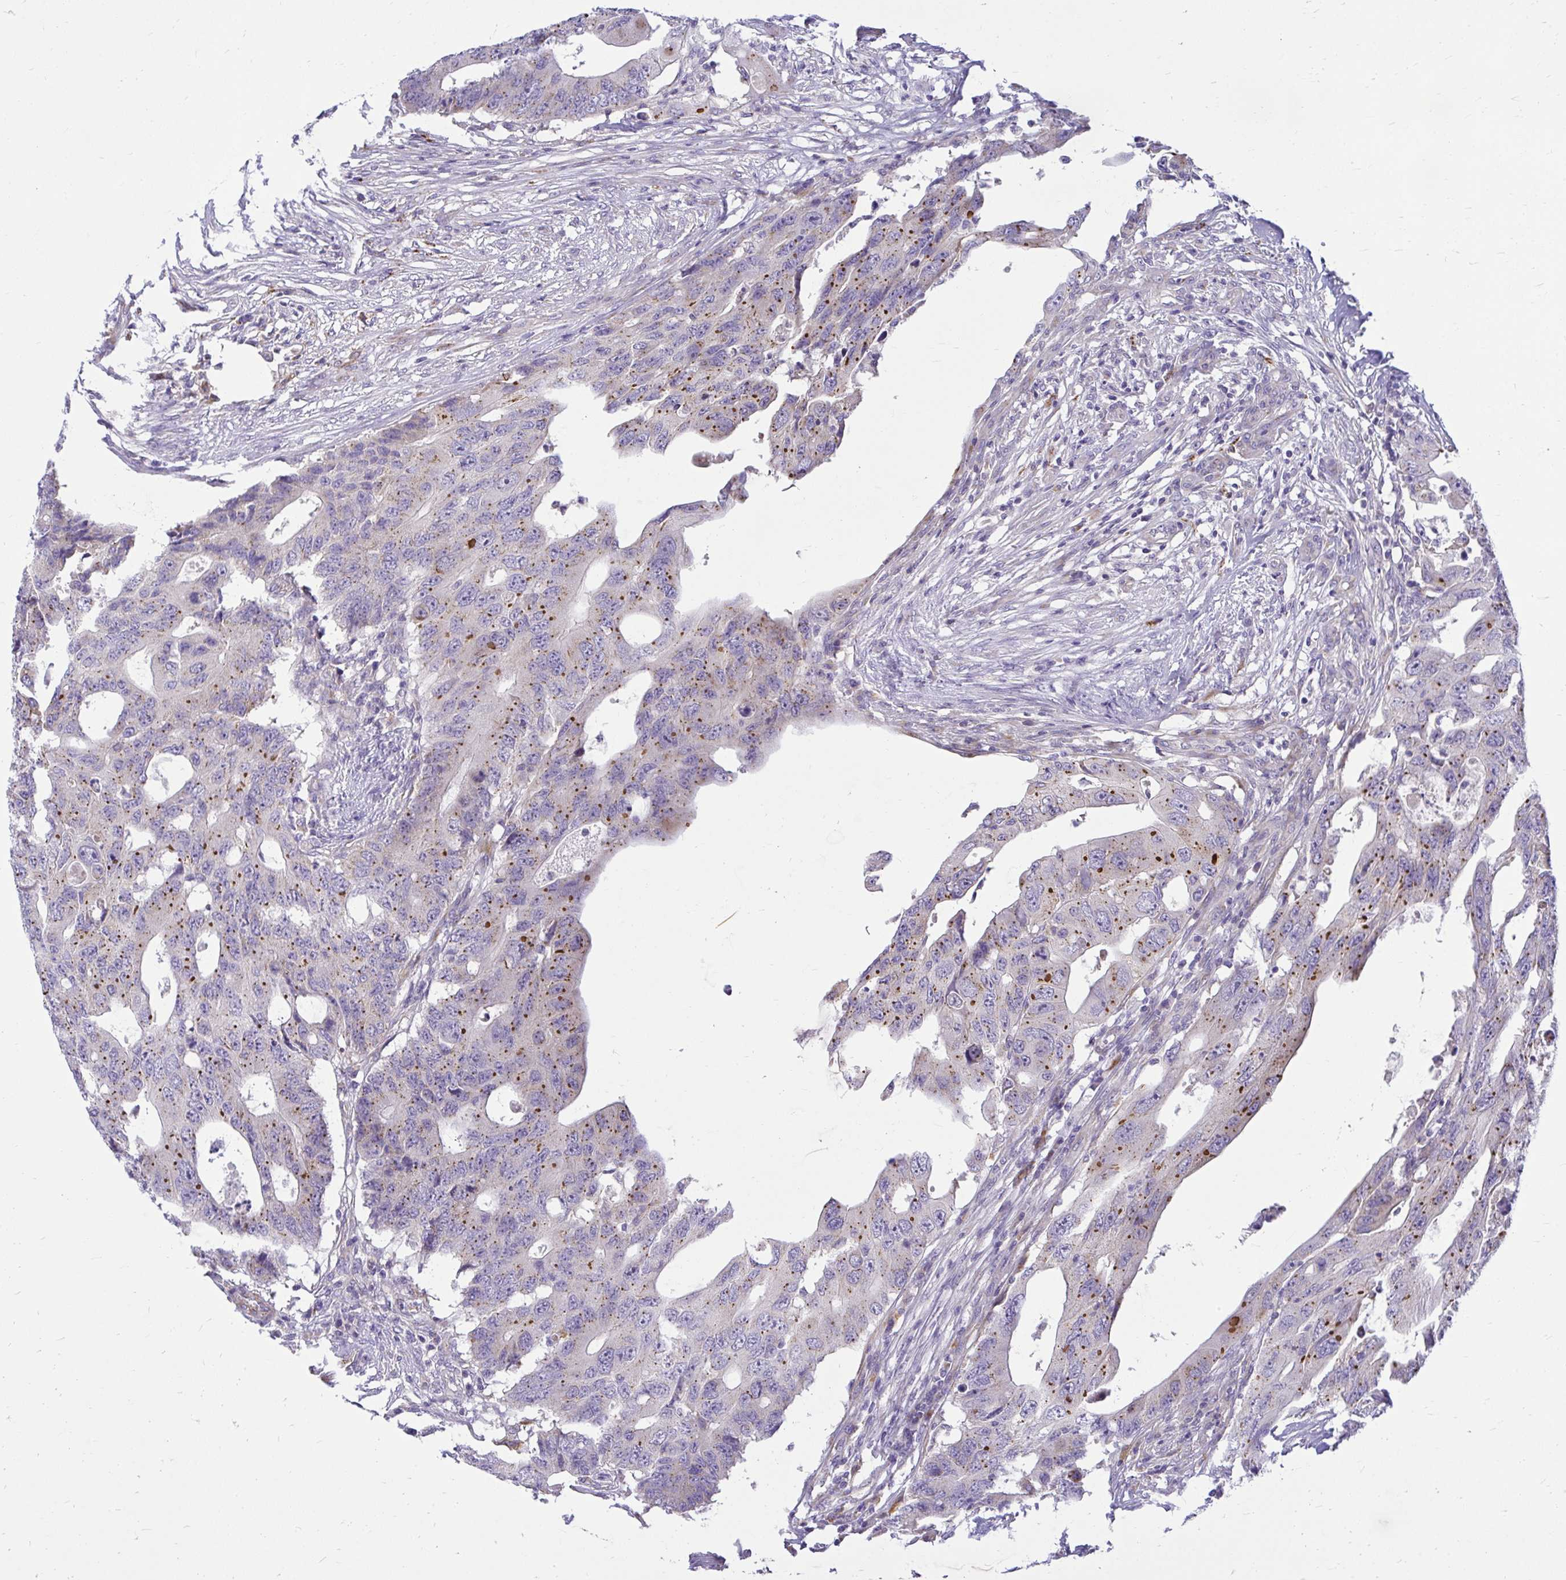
{"staining": {"intensity": "moderate", "quantity": "25%-75%", "location": "cytoplasmic/membranous"}, "tissue": "colorectal cancer", "cell_type": "Tumor cells", "image_type": "cancer", "snomed": [{"axis": "morphology", "description": "Adenocarcinoma, NOS"}, {"axis": "topography", "description": "Colon"}], "caption": "The immunohistochemical stain highlights moderate cytoplasmic/membranous expression in tumor cells of adenocarcinoma (colorectal) tissue.", "gene": "PKN3", "patient": {"sex": "male", "age": 71}}